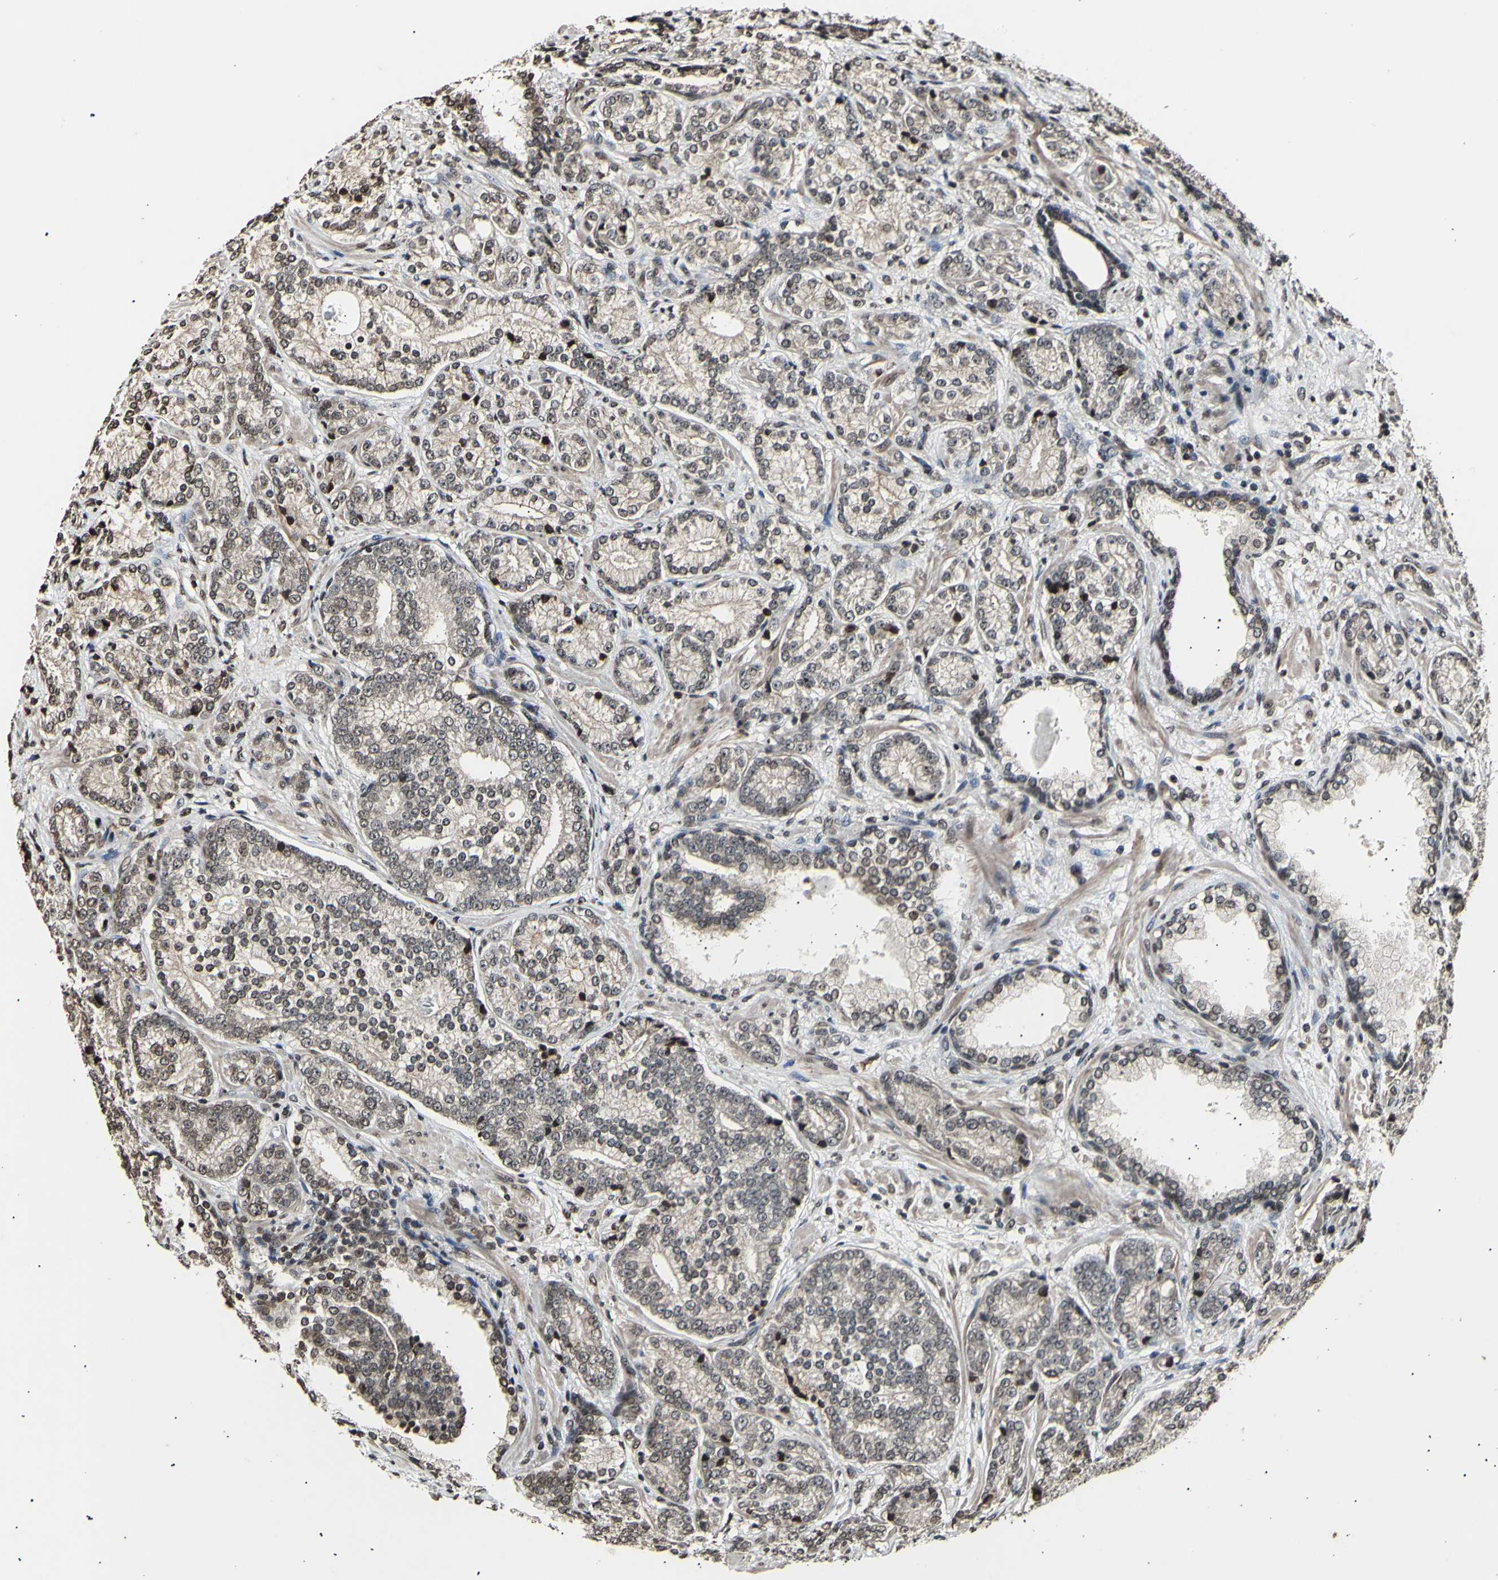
{"staining": {"intensity": "weak", "quantity": ">75%", "location": "cytoplasmic/membranous,nuclear"}, "tissue": "prostate cancer", "cell_type": "Tumor cells", "image_type": "cancer", "snomed": [{"axis": "morphology", "description": "Adenocarcinoma, High grade"}, {"axis": "topography", "description": "Prostate"}], "caption": "An immunohistochemistry micrograph of tumor tissue is shown. Protein staining in brown labels weak cytoplasmic/membranous and nuclear positivity in prostate cancer within tumor cells.", "gene": "ANAPC7", "patient": {"sex": "male", "age": 61}}